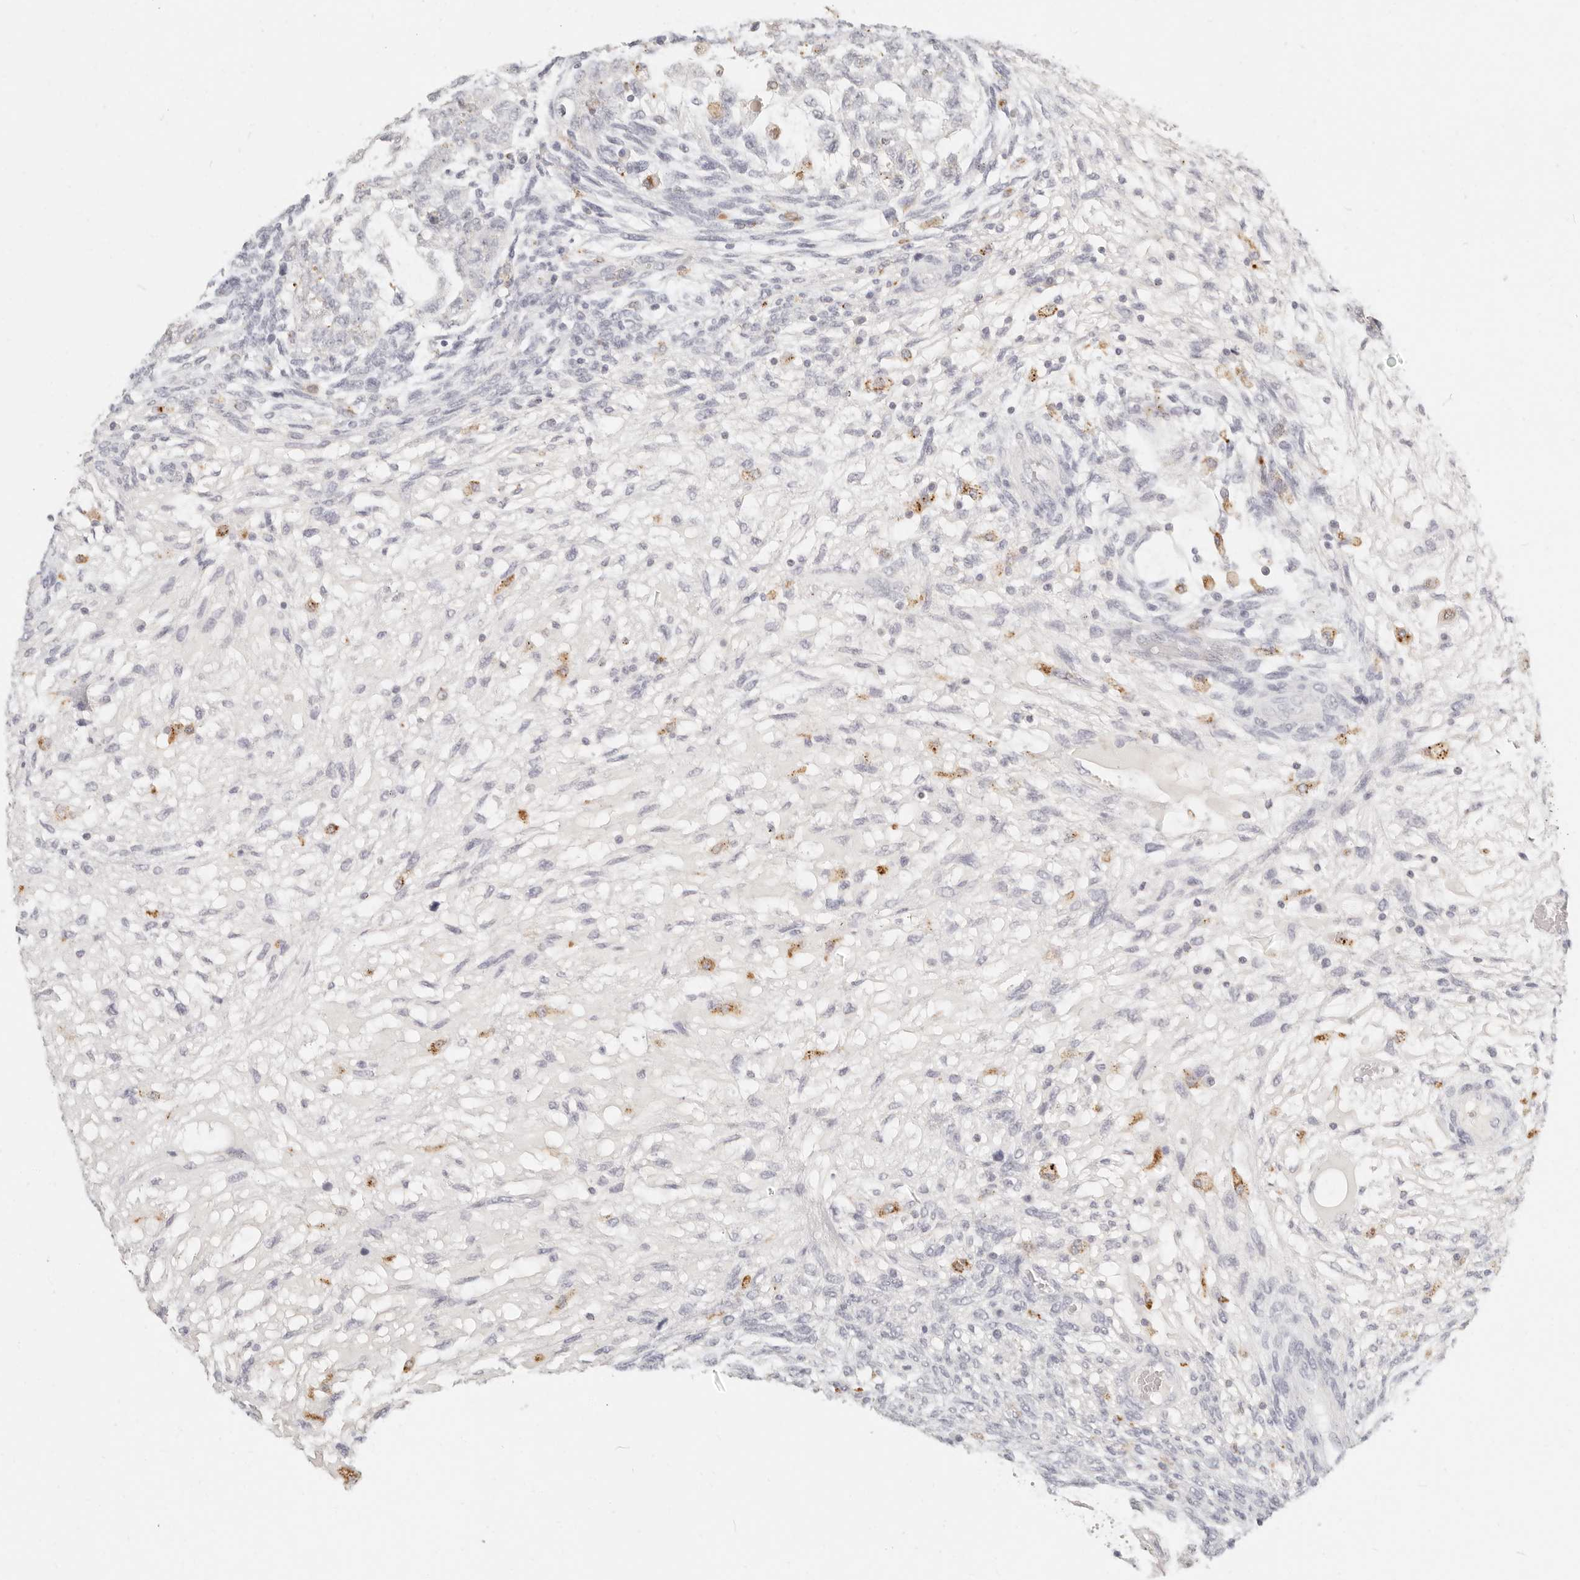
{"staining": {"intensity": "negative", "quantity": "none", "location": "none"}, "tissue": "testis cancer", "cell_type": "Tumor cells", "image_type": "cancer", "snomed": [{"axis": "morphology", "description": "Normal tissue, NOS"}, {"axis": "morphology", "description": "Carcinoma, Embryonal, NOS"}, {"axis": "topography", "description": "Testis"}], "caption": "Immunohistochemical staining of testis cancer displays no significant expression in tumor cells. (DAB (3,3'-diaminobenzidine) immunohistochemistry (IHC), high magnification).", "gene": "RNASET2", "patient": {"sex": "male", "age": 36}}